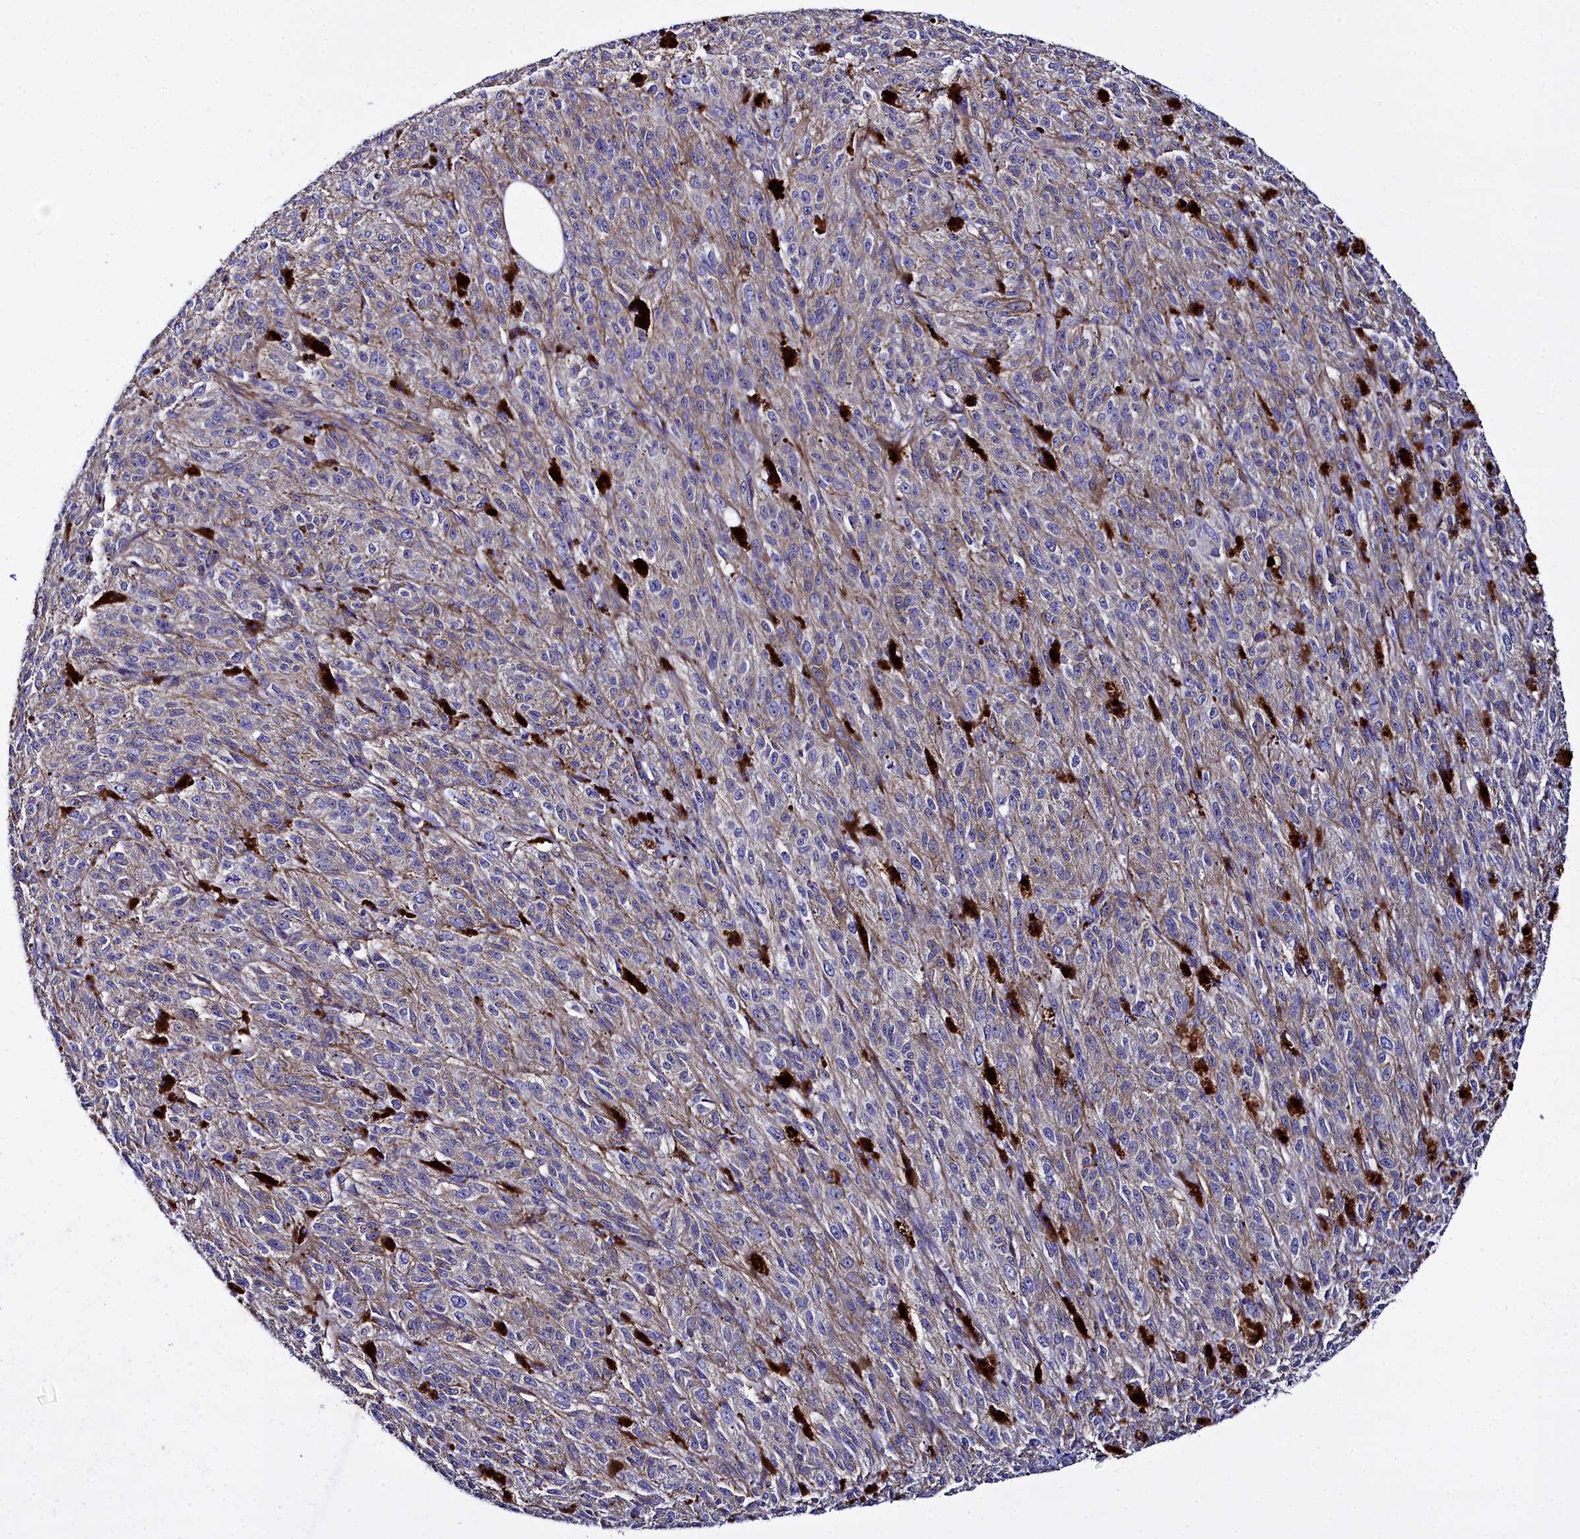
{"staining": {"intensity": "weak", "quantity": "<25%", "location": "cytoplasmic/membranous"}, "tissue": "melanoma", "cell_type": "Tumor cells", "image_type": "cancer", "snomed": [{"axis": "morphology", "description": "Malignant melanoma, NOS"}, {"axis": "topography", "description": "Skin"}], "caption": "DAB immunohistochemical staining of human malignant melanoma displays no significant expression in tumor cells.", "gene": "FADS3", "patient": {"sex": "female", "age": 52}}